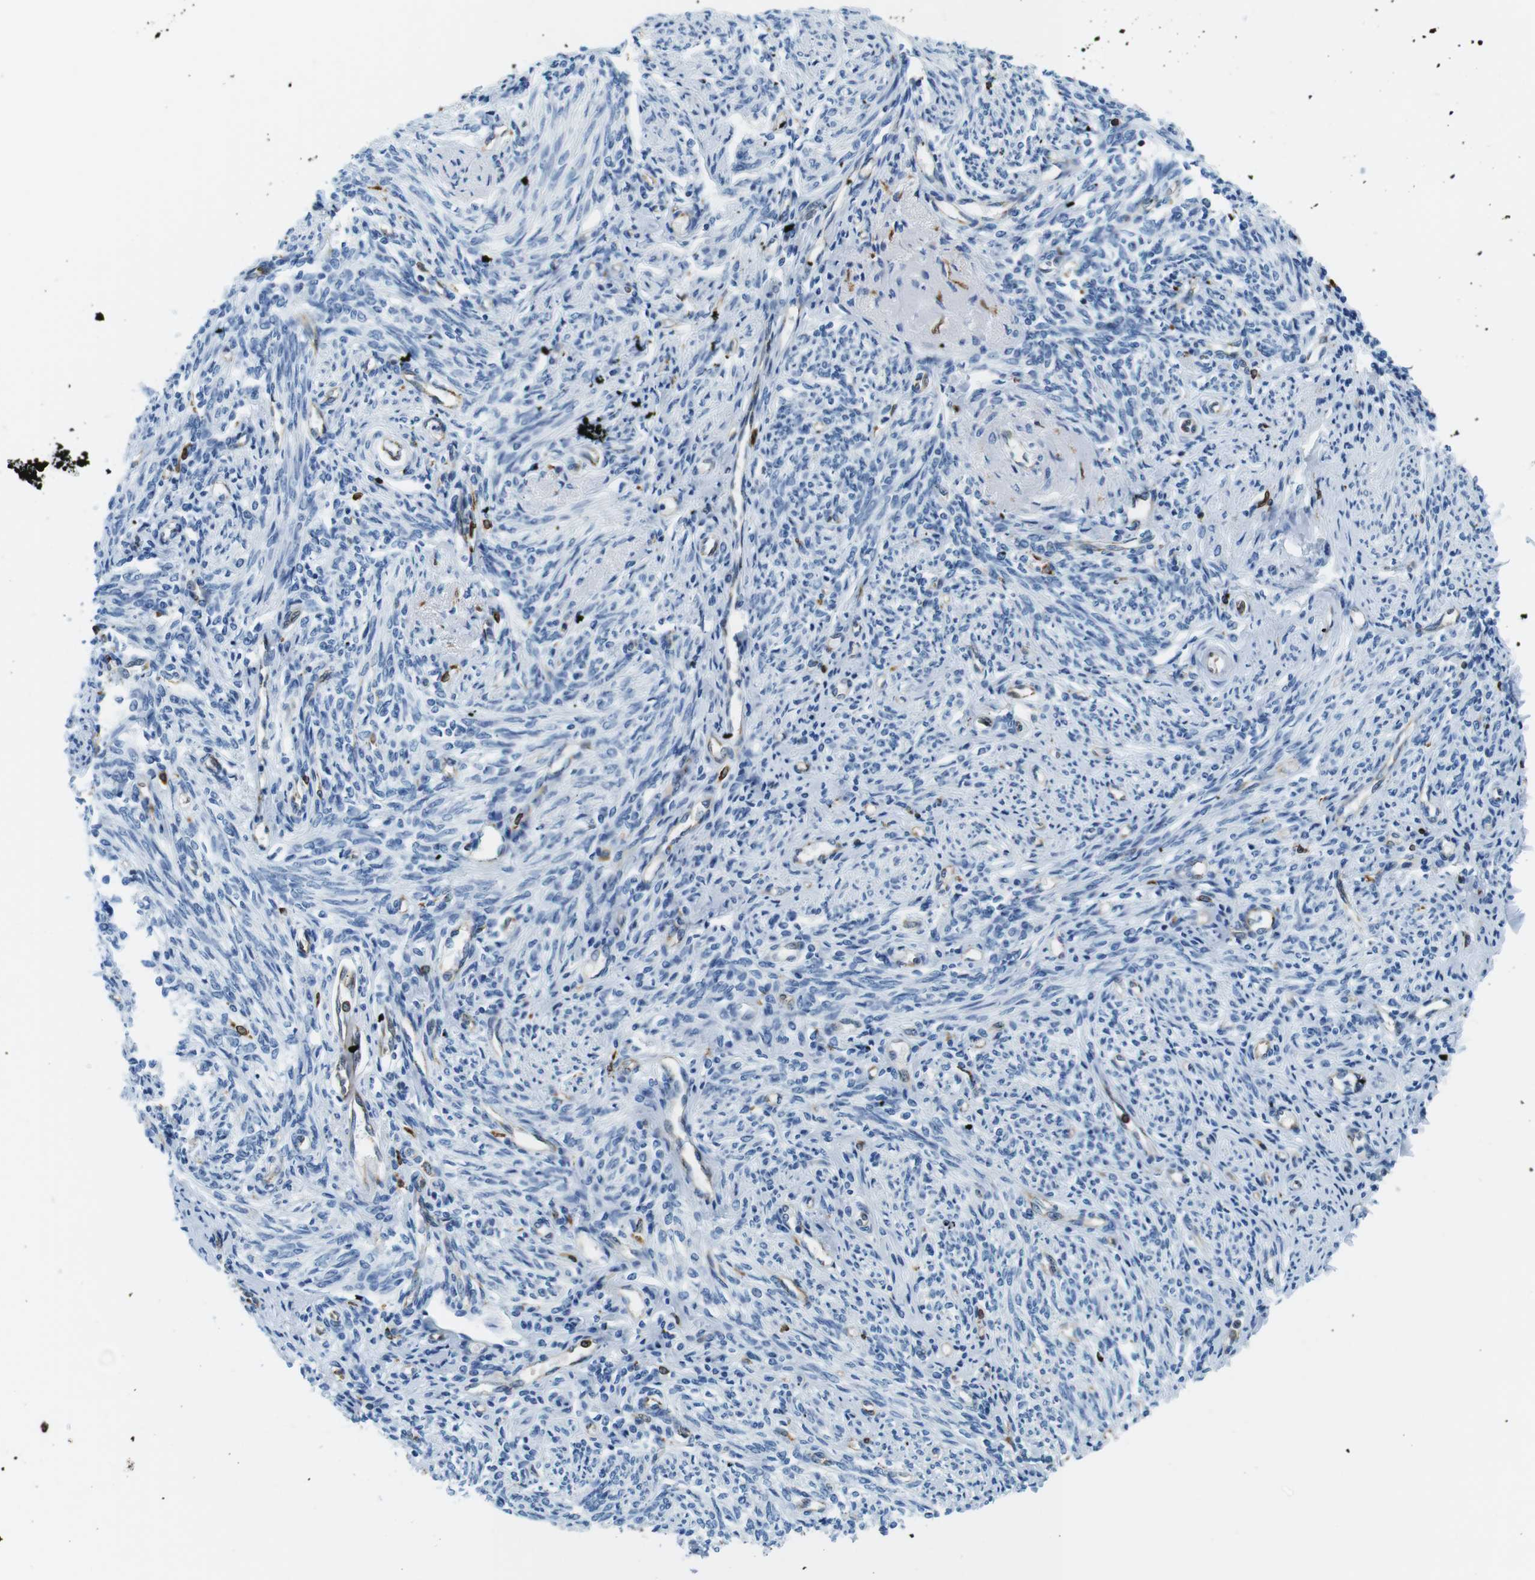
{"staining": {"intensity": "strong", "quantity": "<25%", "location": "cytoplasmic/membranous"}, "tissue": "endometrium", "cell_type": "Cells in endometrial stroma", "image_type": "normal", "snomed": [{"axis": "morphology", "description": "Normal tissue, NOS"}, {"axis": "topography", "description": "Endometrium"}], "caption": "DAB (3,3'-diaminobenzidine) immunohistochemical staining of unremarkable human endometrium reveals strong cytoplasmic/membranous protein staining in about <25% of cells in endometrial stroma.", "gene": "CIITA", "patient": {"sex": "female", "age": 71}}